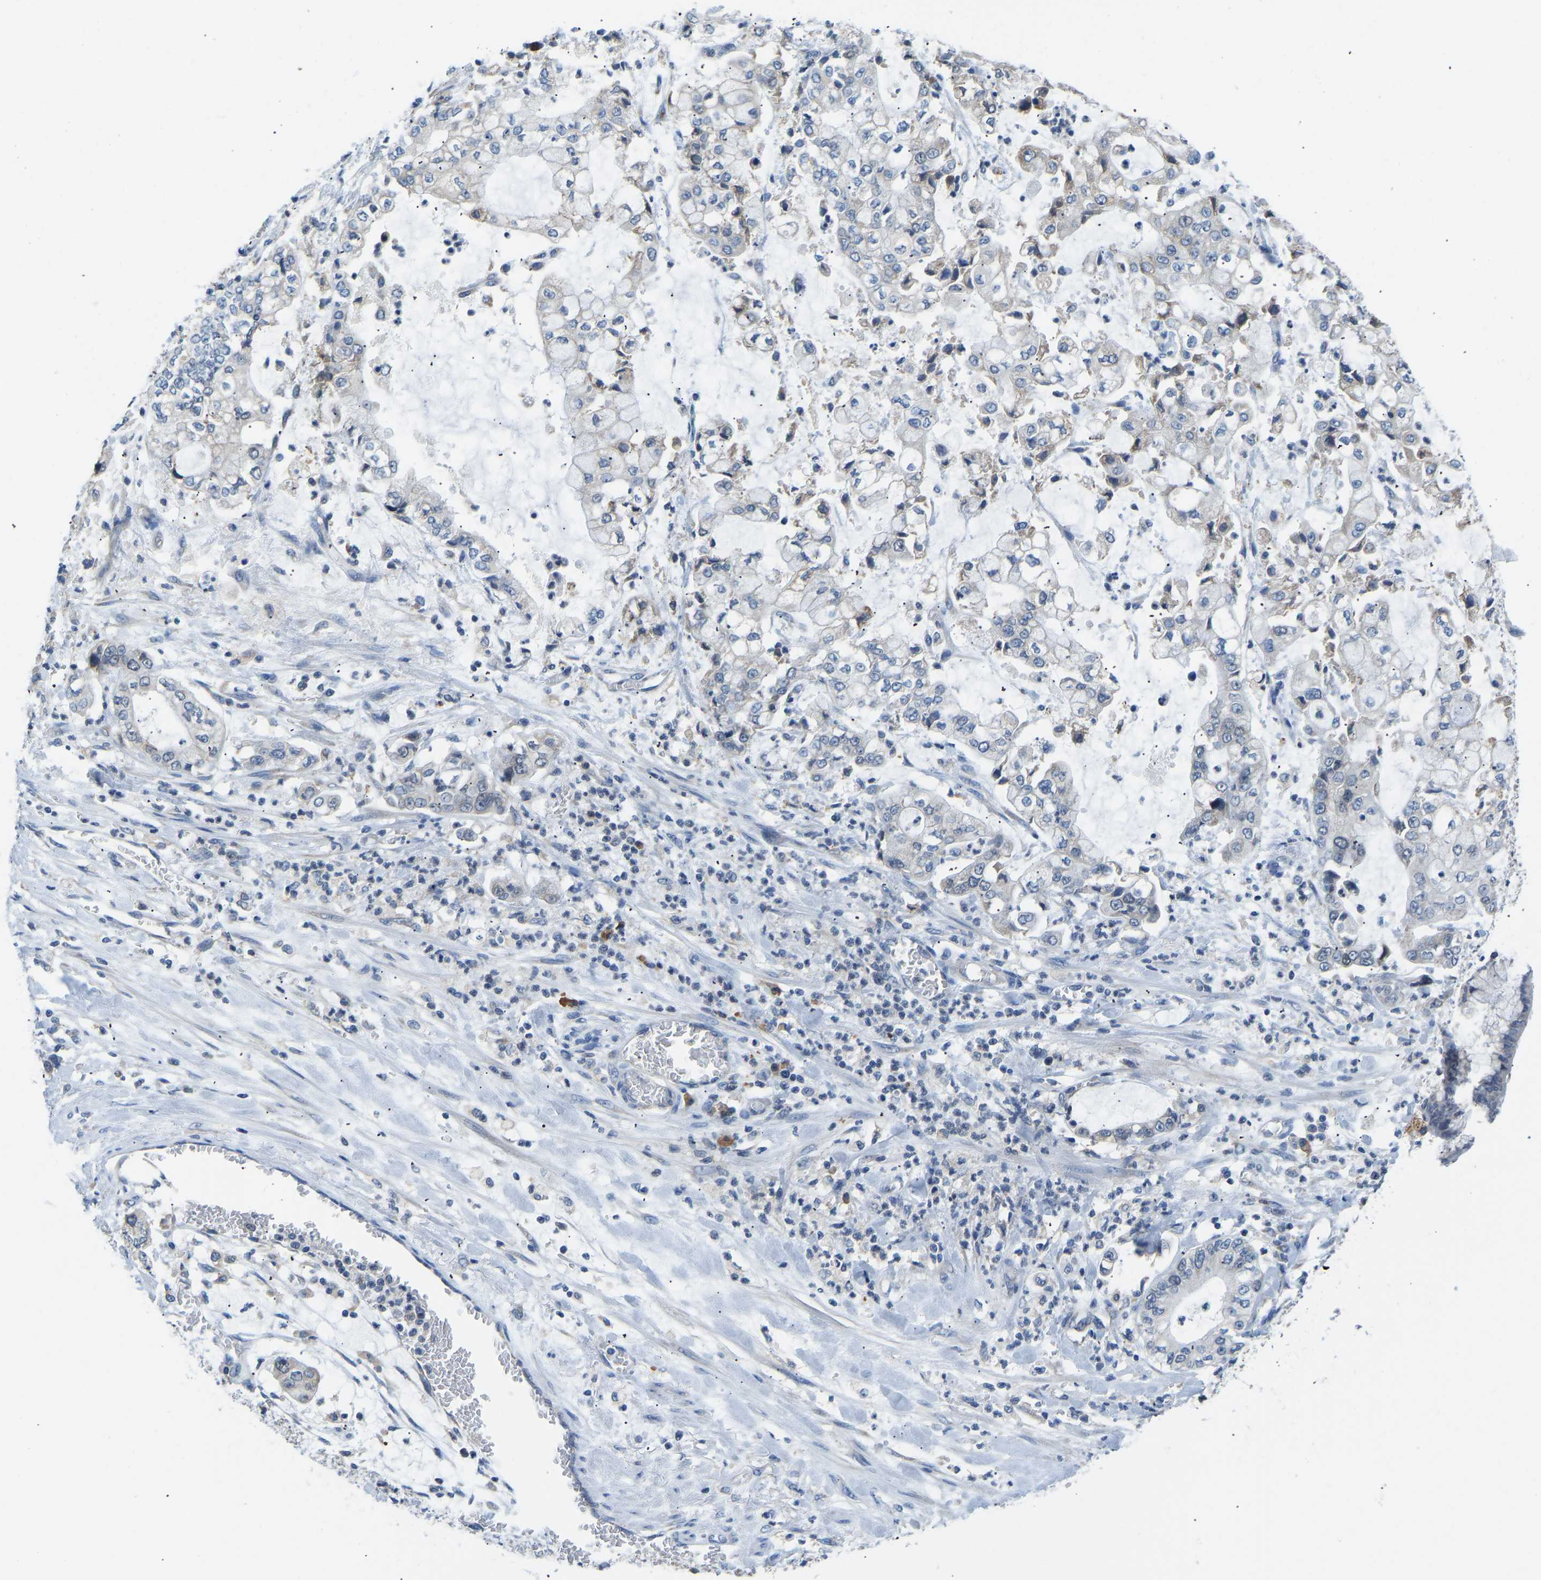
{"staining": {"intensity": "negative", "quantity": "none", "location": "none"}, "tissue": "stomach cancer", "cell_type": "Tumor cells", "image_type": "cancer", "snomed": [{"axis": "morphology", "description": "Adenocarcinoma, NOS"}, {"axis": "topography", "description": "Stomach"}], "caption": "Stomach cancer was stained to show a protein in brown. There is no significant positivity in tumor cells. (DAB immunohistochemistry, high magnification).", "gene": "VRK1", "patient": {"sex": "male", "age": 76}}